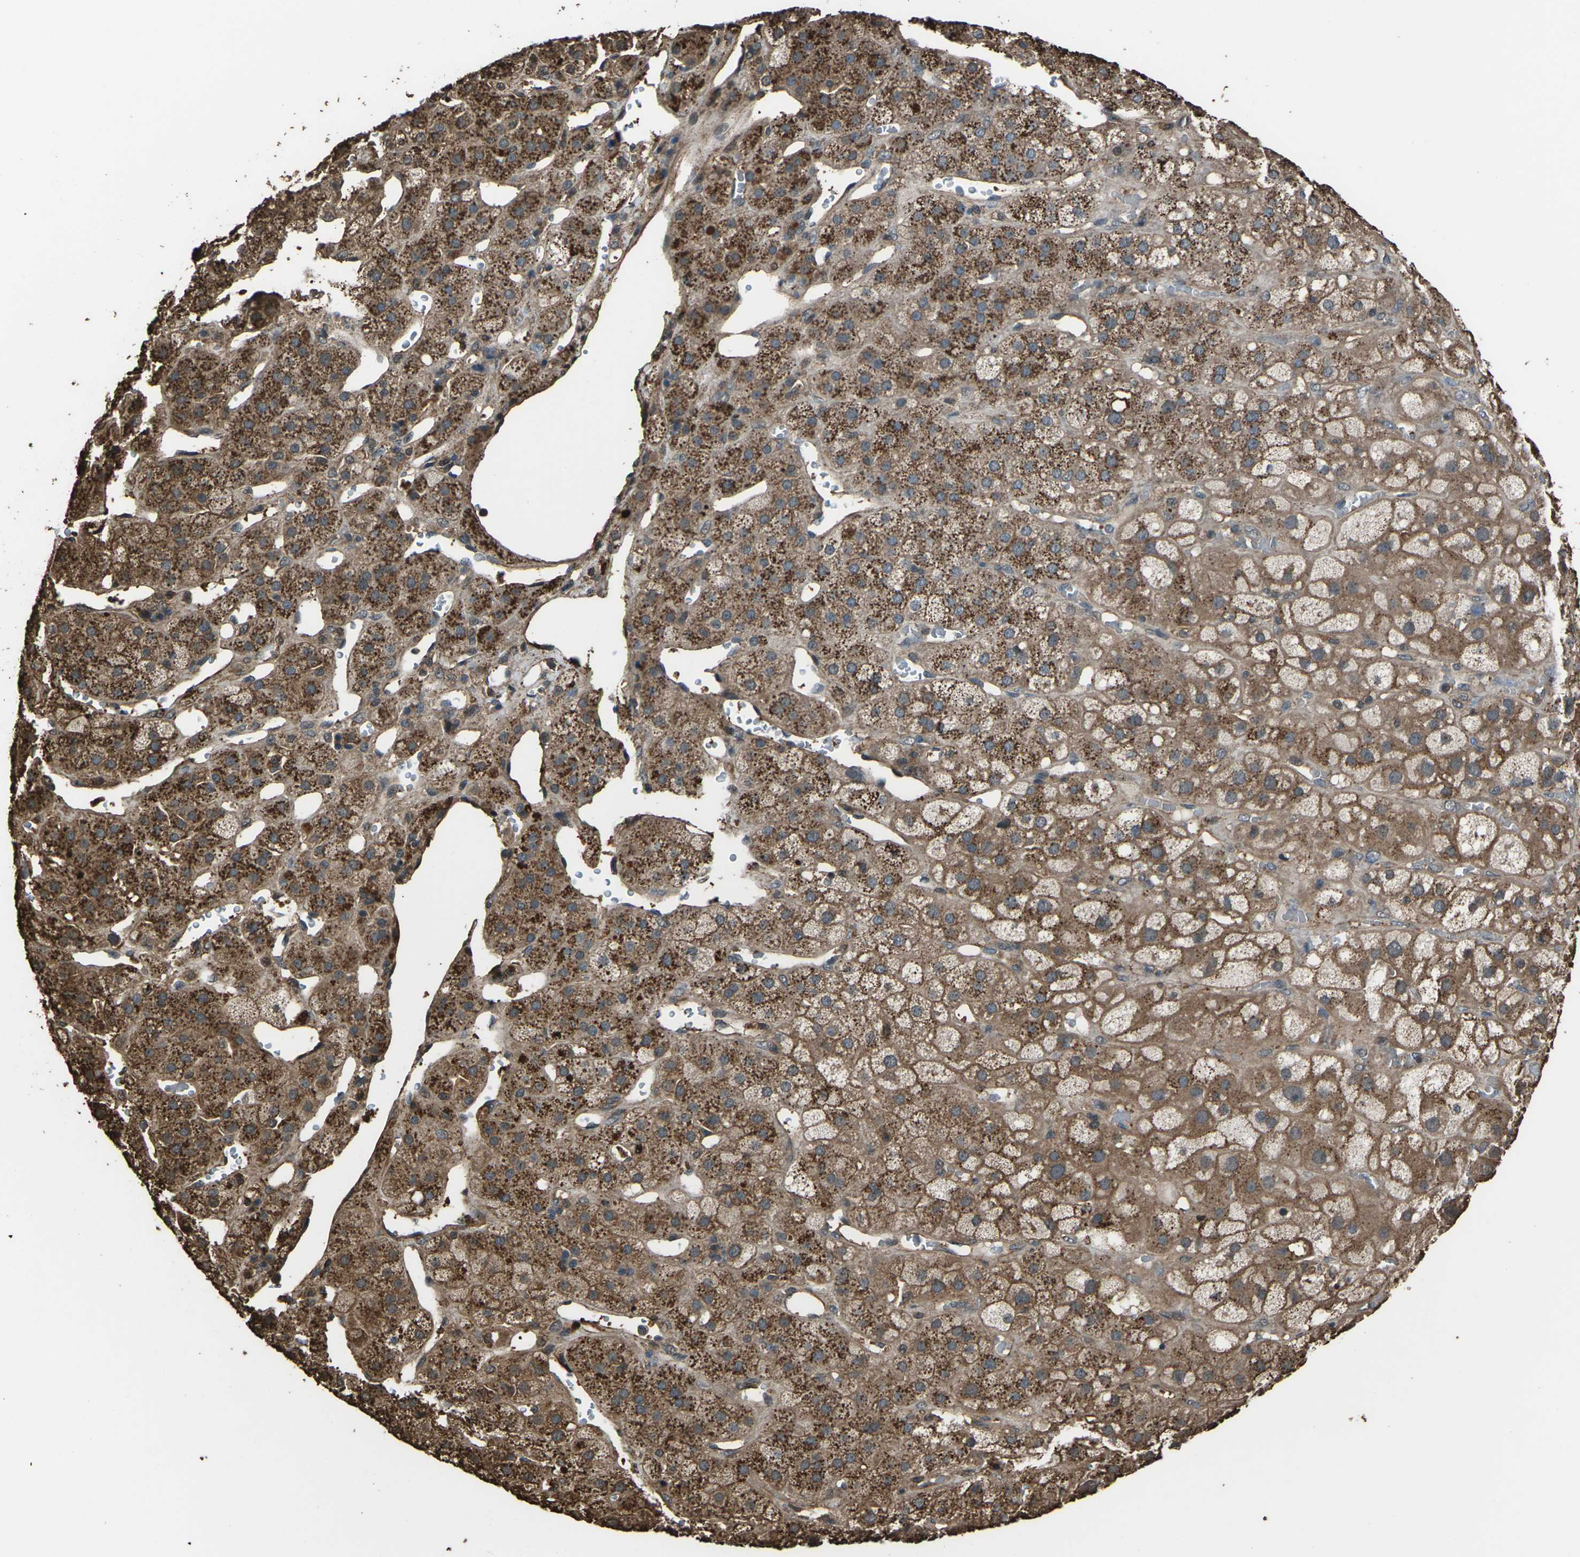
{"staining": {"intensity": "moderate", "quantity": ">75%", "location": "cytoplasmic/membranous"}, "tissue": "adrenal gland", "cell_type": "Glandular cells", "image_type": "normal", "snomed": [{"axis": "morphology", "description": "Normal tissue, NOS"}, {"axis": "topography", "description": "Adrenal gland"}], "caption": "DAB (3,3'-diaminobenzidine) immunohistochemical staining of unremarkable human adrenal gland reveals moderate cytoplasmic/membranous protein staining in approximately >75% of glandular cells.", "gene": "DHPS", "patient": {"sex": "female", "age": 47}}